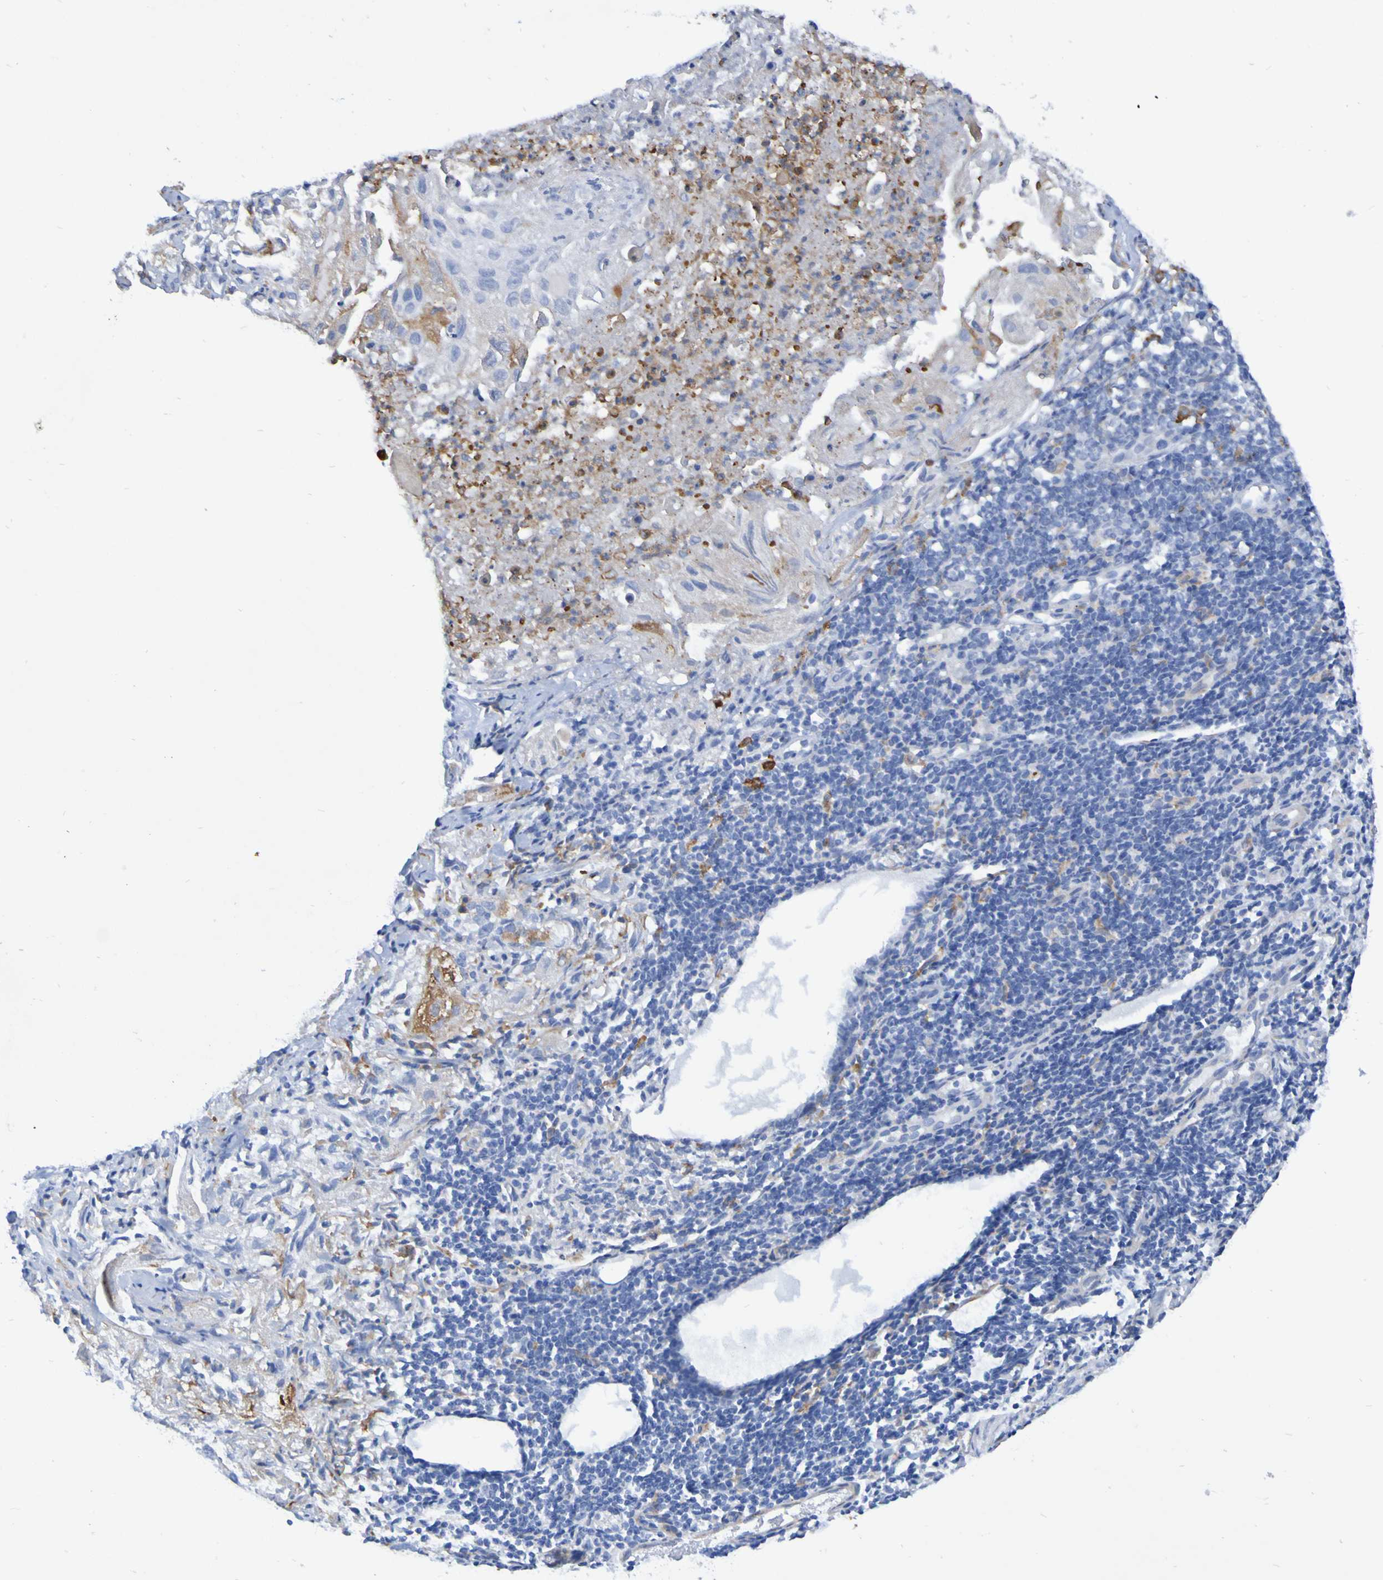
{"staining": {"intensity": "moderate", "quantity": "<25%", "location": "cytoplasmic/membranous"}, "tissue": "lung cancer", "cell_type": "Tumor cells", "image_type": "cancer", "snomed": [{"axis": "morphology", "description": "Inflammation, NOS"}, {"axis": "morphology", "description": "Squamous cell carcinoma, NOS"}, {"axis": "topography", "description": "Lymph node"}, {"axis": "topography", "description": "Soft tissue"}, {"axis": "topography", "description": "Lung"}], "caption": "Tumor cells display moderate cytoplasmic/membranous staining in about <25% of cells in squamous cell carcinoma (lung).", "gene": "SCRG1", "patient": {"sex": "male", "age": 66}}